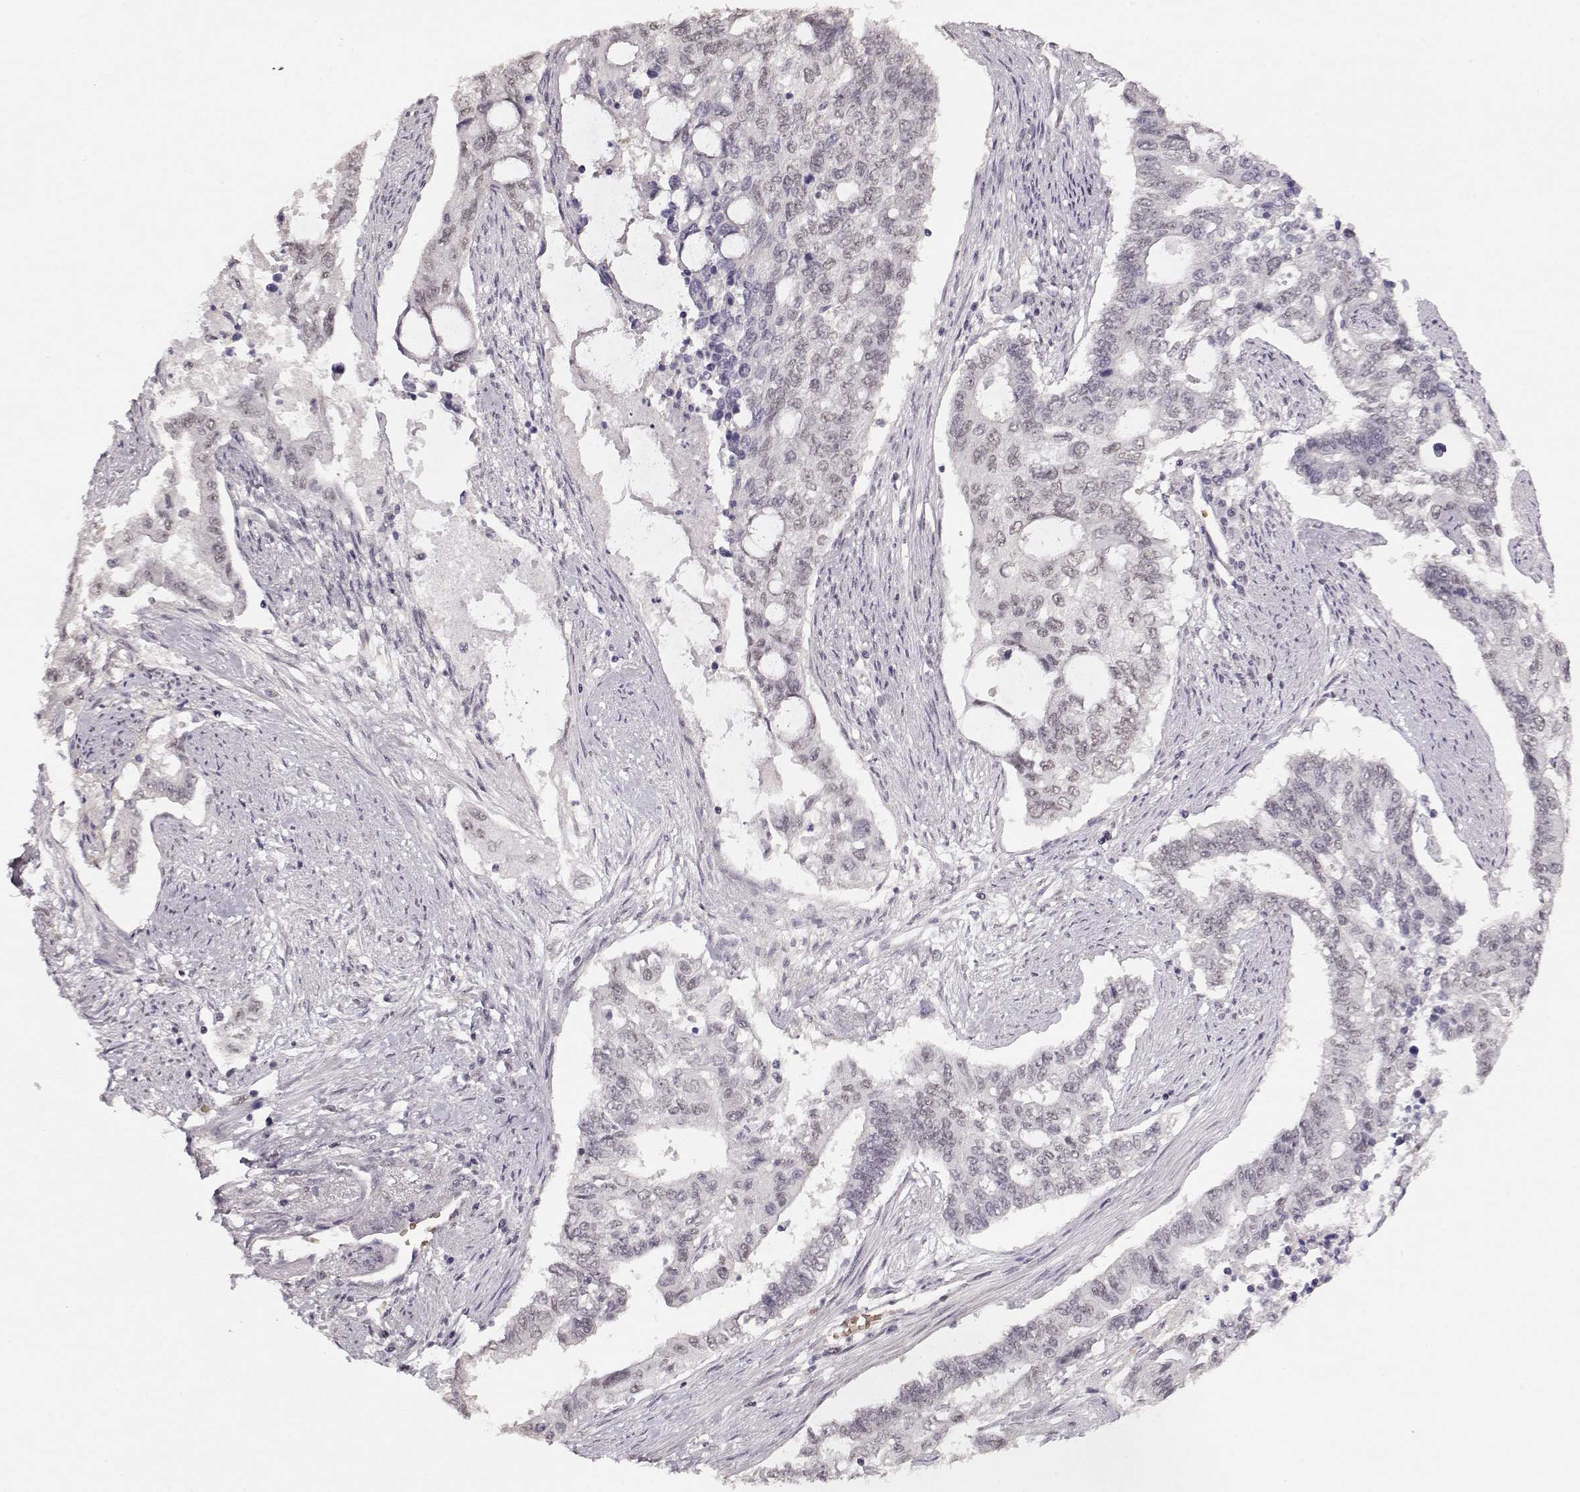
{"staining": {"intensity": "weak", "quantity": "<25%", "location": "nuclear"}, "tissue": "endometrial cancer", "cell_type": "Tumor cells", "image_type": "cancer", "snomed": [{"axis": "morphology", "description": "Adenocarcinoma, NOS"}, {"axis": "topography", "description": "Uterus"}], "caption": "The photomicrograph exhibits no significant staining in tumor cells of endometrial cancer (adenocarcinoma).", "gene": "PCP4", "patient": {"sex": "female", "age": 59}}